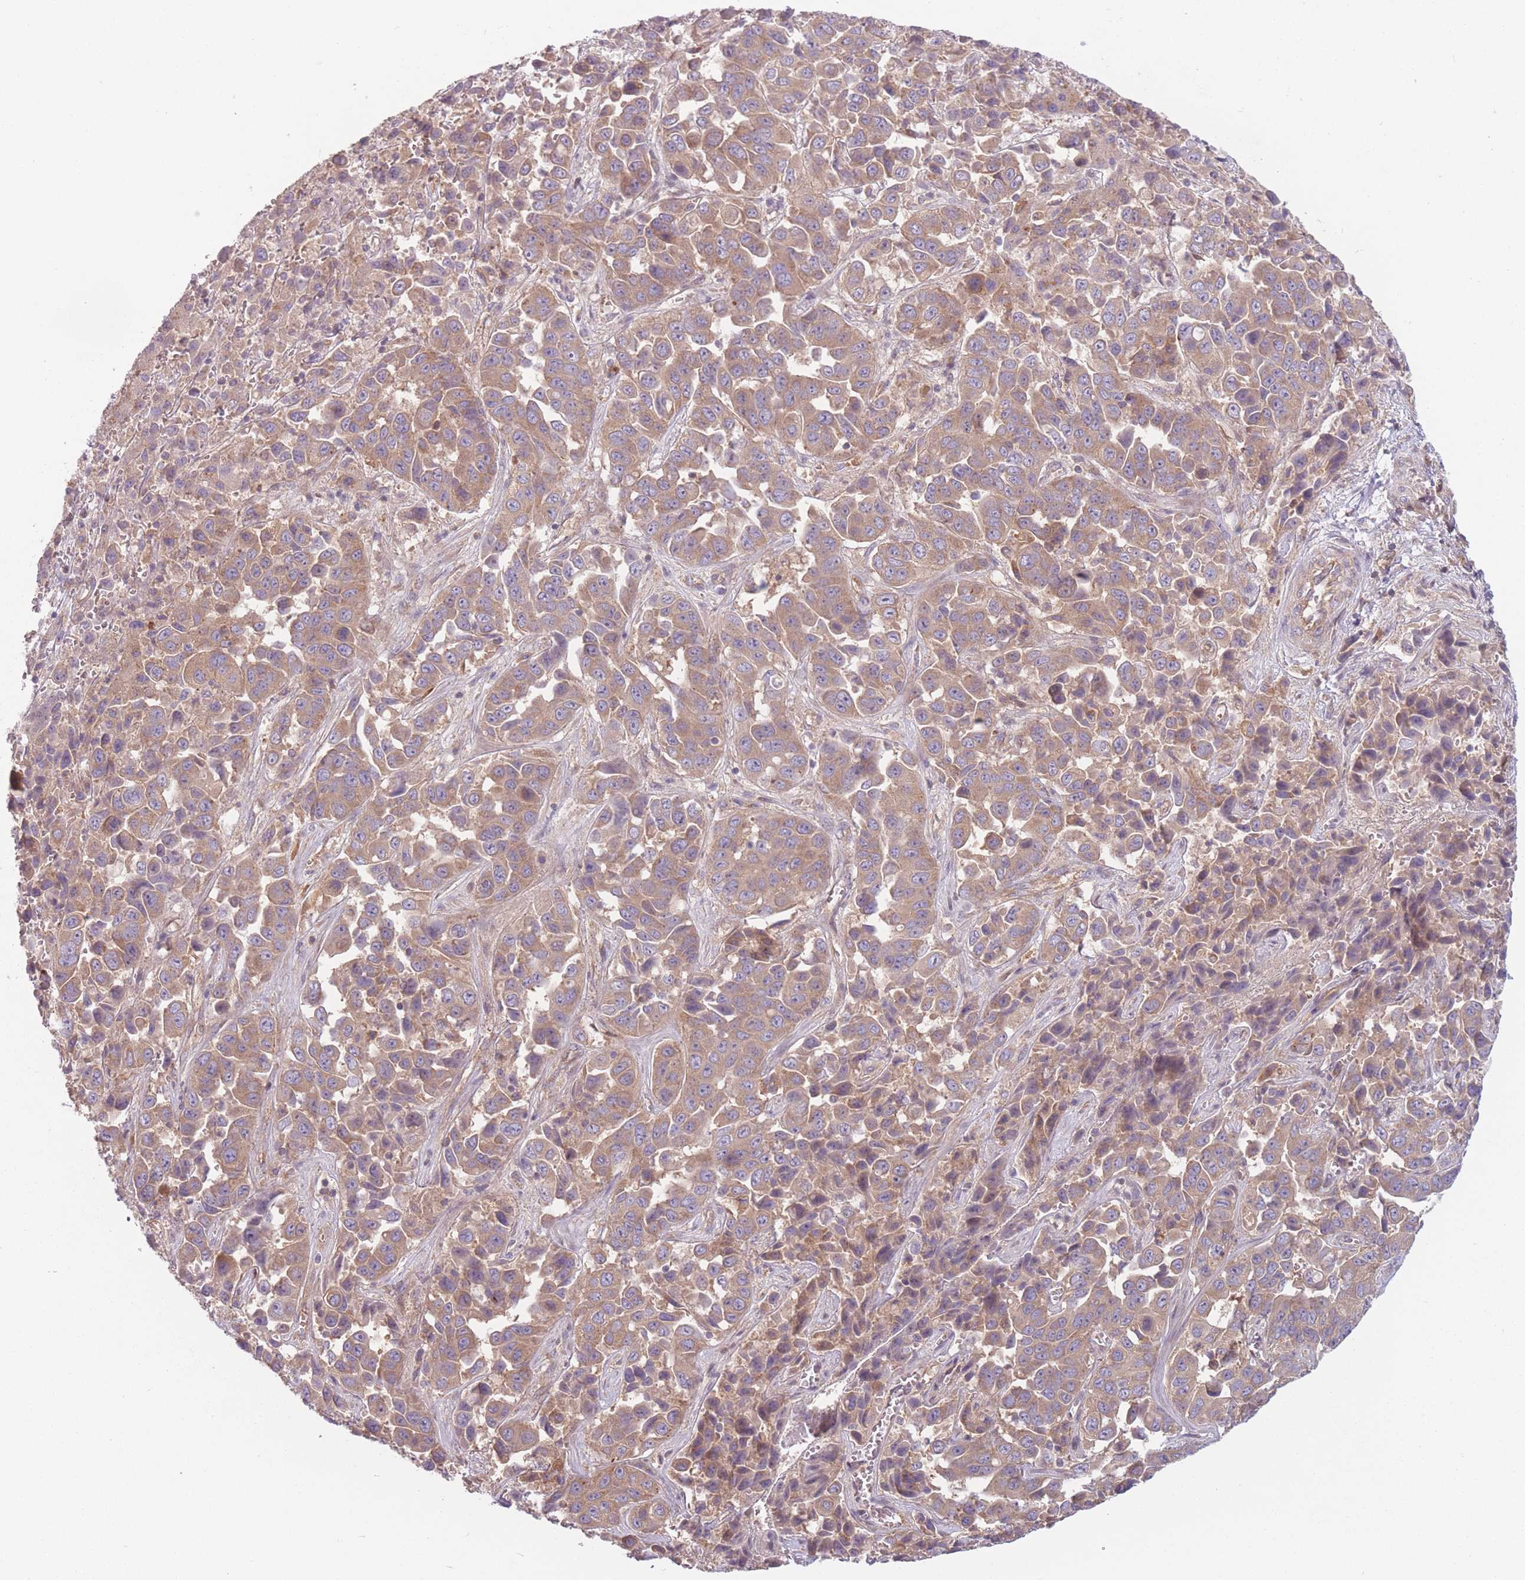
{"staining": {"intensity": "moderate", "quantity": ">75%", "location": "cytoplasmic/membranous"}, "tissue": "liver cancer", "cell_type": "Tumor cells", "image_type": "cancer", "snomed": [{"axis": "morphology", "description": "Cholangiocarcinoma"}, {"axis": "topography", "description": "Liver"}], "caption": "Liver cholangiocarcinoma stained with a brown dye shows moderate cytoplasmic/membranous positive staining in about >75% of tumor cells.", "gene": "WASHC2A", "patient": {"sex": "female", "age": 52}}